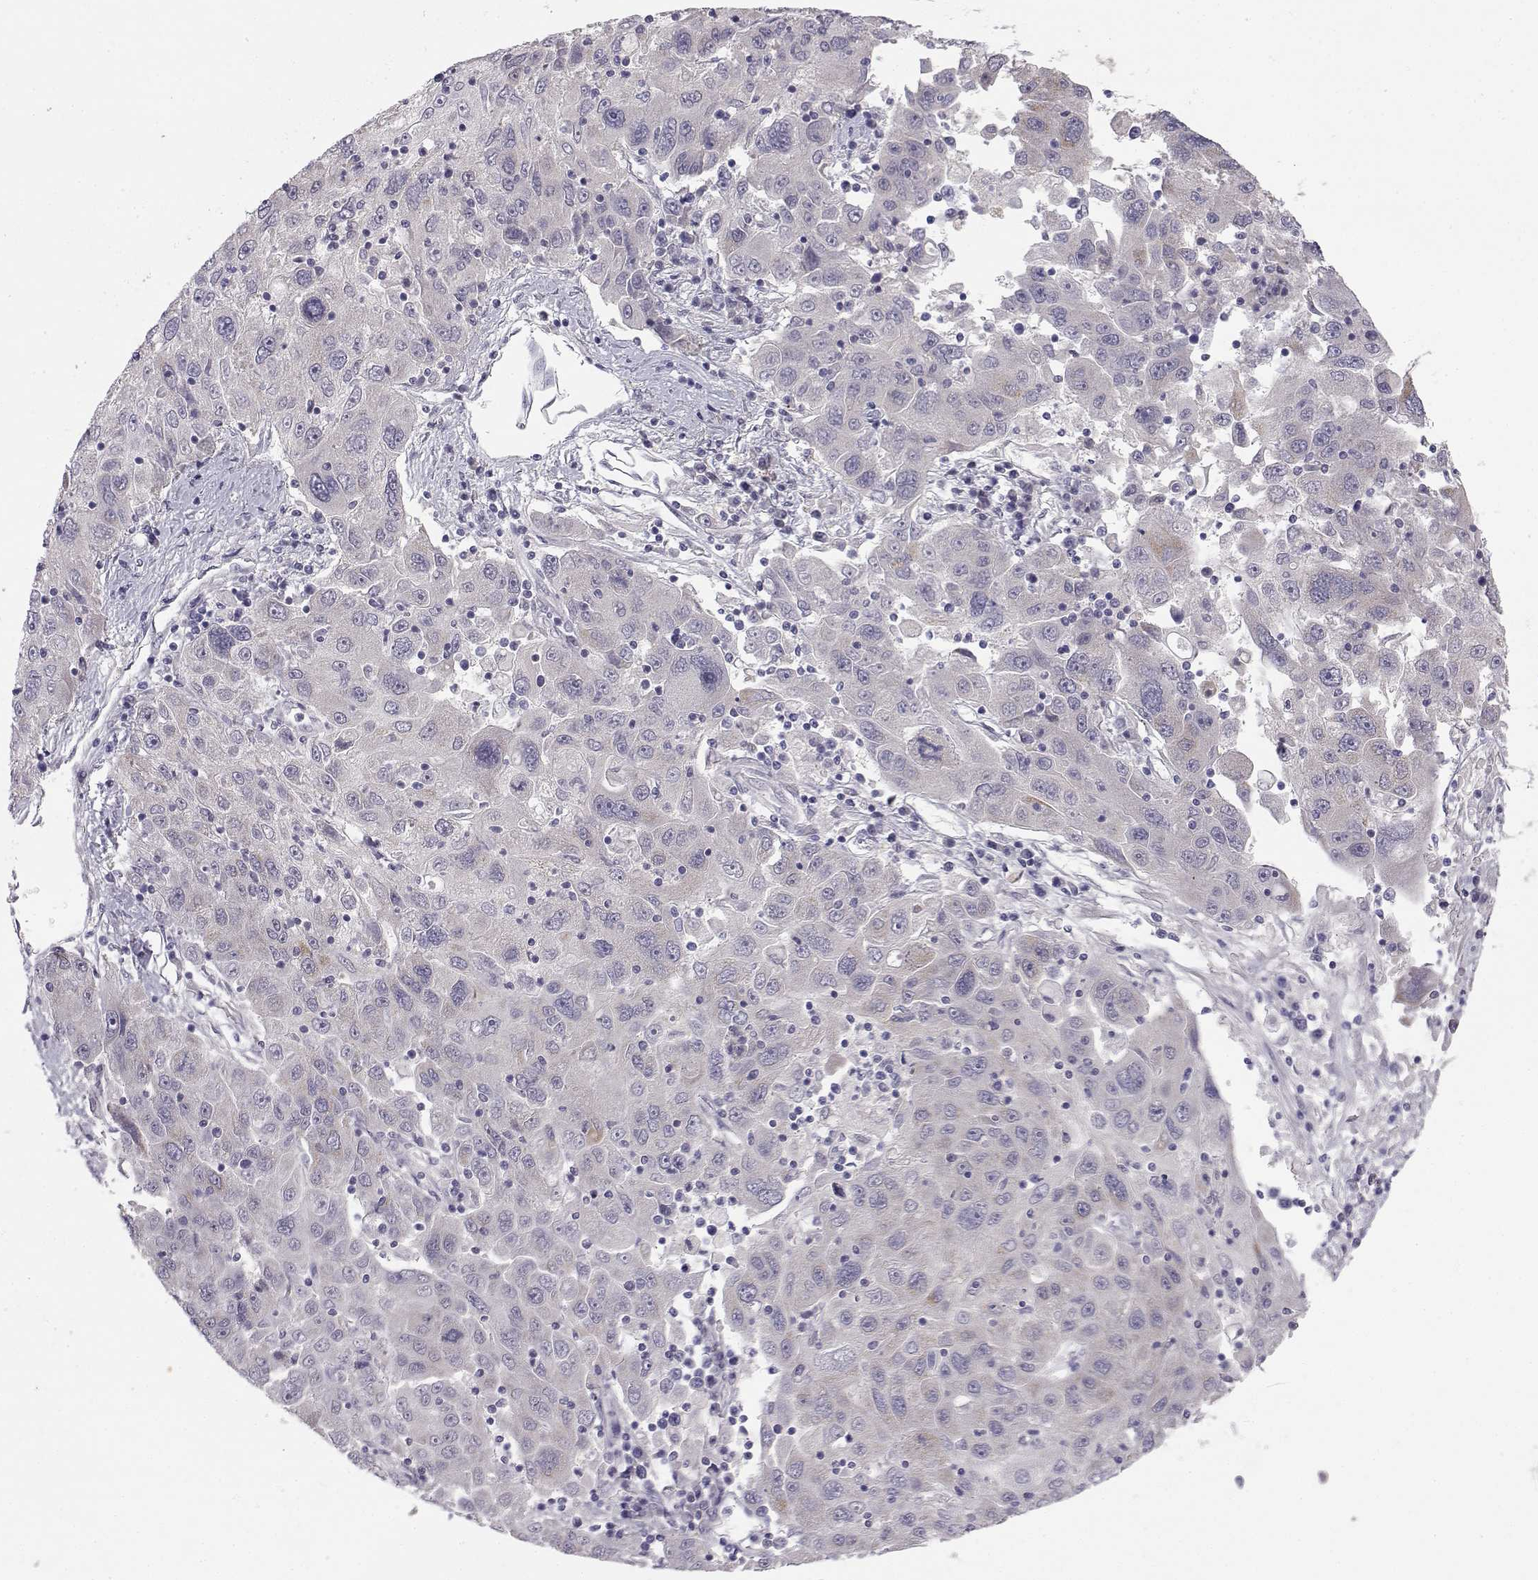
{"staining": {"intensity": "negative", "quantity": "none", "location": "none"}, "tissue": "stomach cancer", "cell_type": "Tumor cells", "image_type": "cancer", "snomed": [{"axis": "morphology", "description": "Adenocarcinoma, NOS"}, {"axis": "topography", "description": "Stomach"}], "caption": "Tumor cells are negative for brown protein staining in adenocarcinoma (stomach).", "gene": "KCNMB4", "patient": {"sex": "male", "age": 56}}